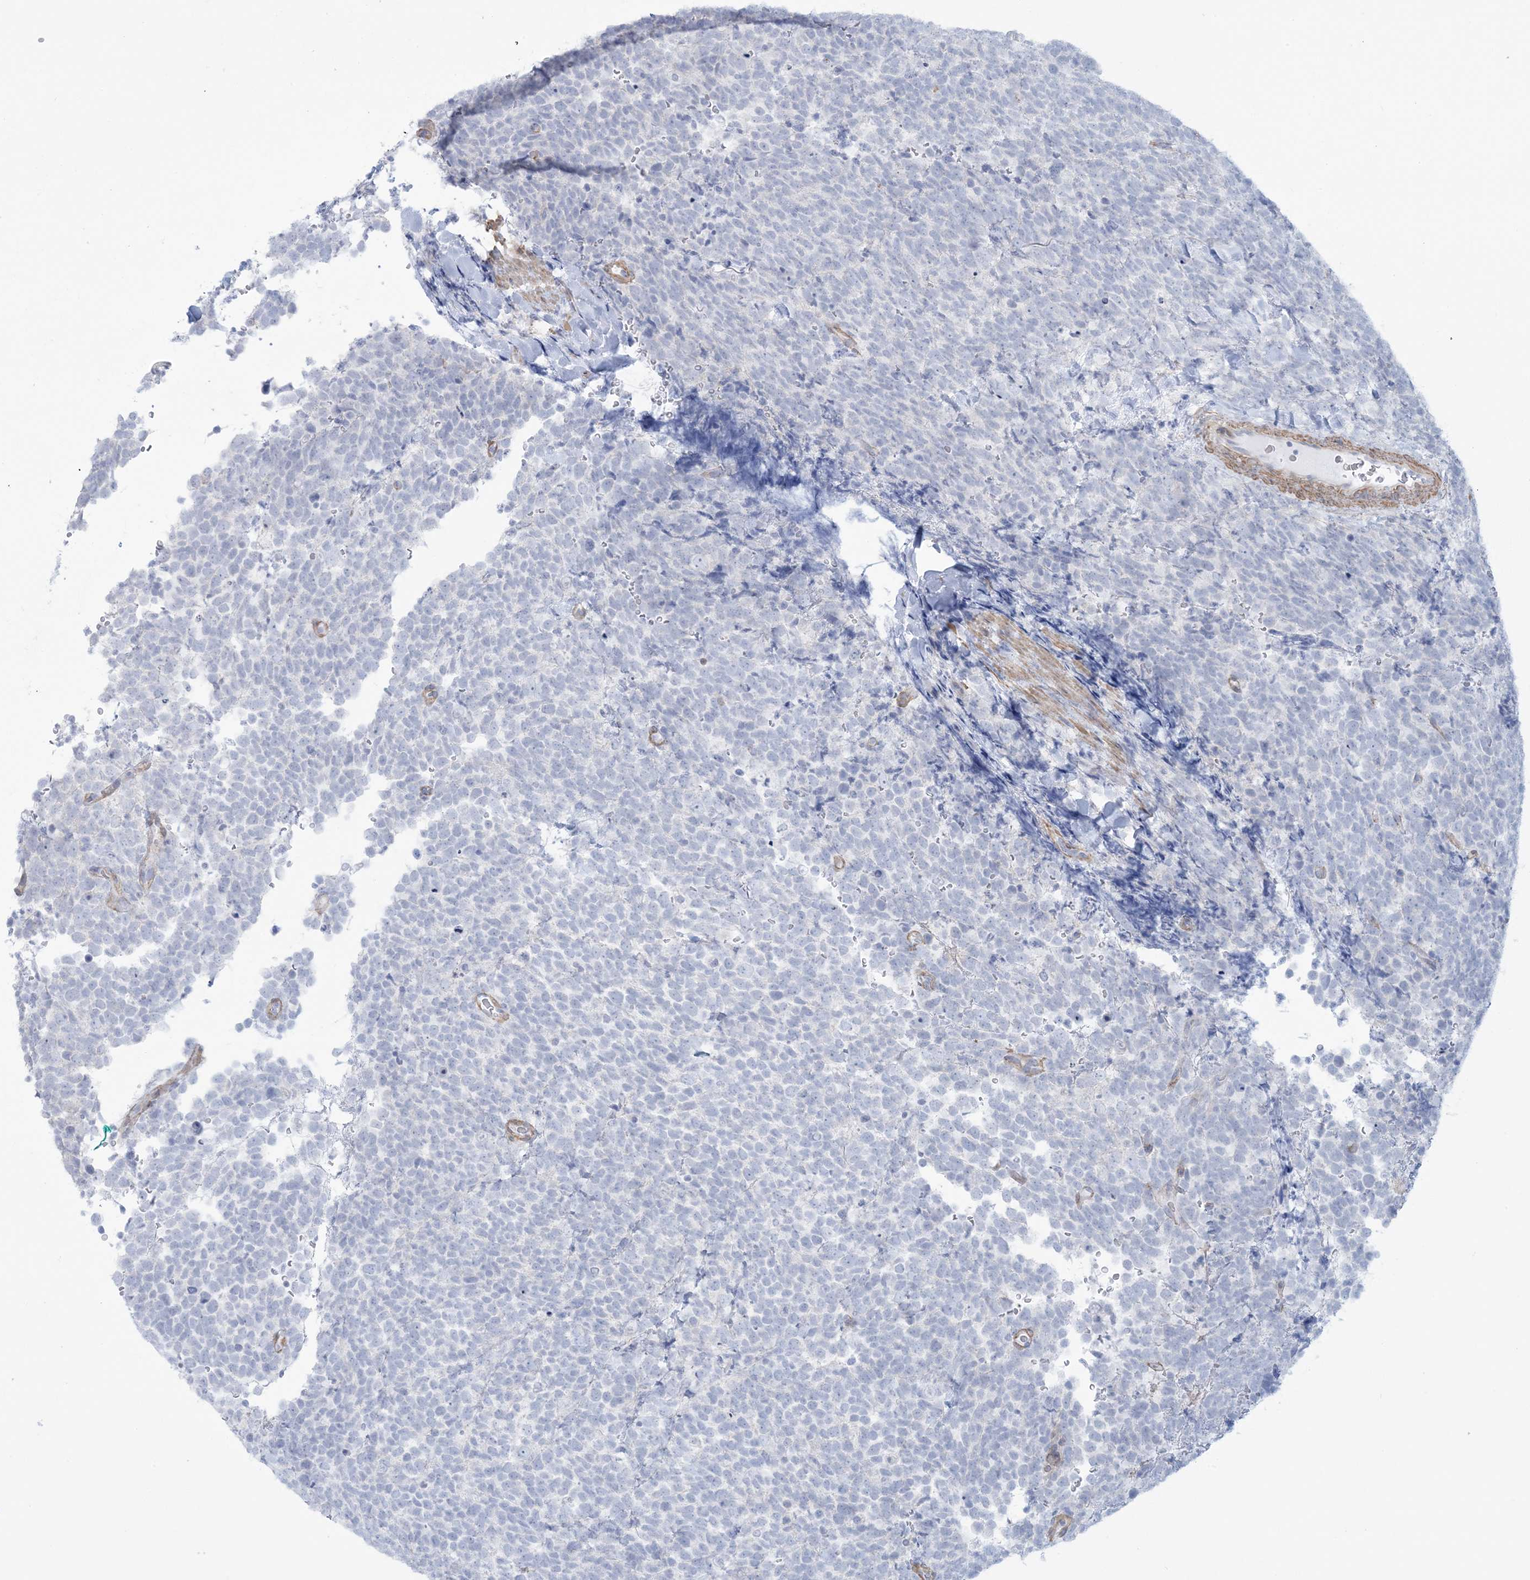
{"staining": {"intensity": "negative", "quantity": "none", "location": "none"}, "tissue": "urothelial cancer", "cell_type": "Tumor cells", "image_type": "cancer", "snomed": [{"axis": "morphology", "description": "Urothelial carcinoma, High grade"}, {"axis": "topography", "description": "Urinary bladder"}], "caption": "This is a photomicrograph of IHC staining of urothelial cancer, which shows no staining in tumor cells.", "gene": "AGXT", "patient": {"sex": "female", "age": 82}}